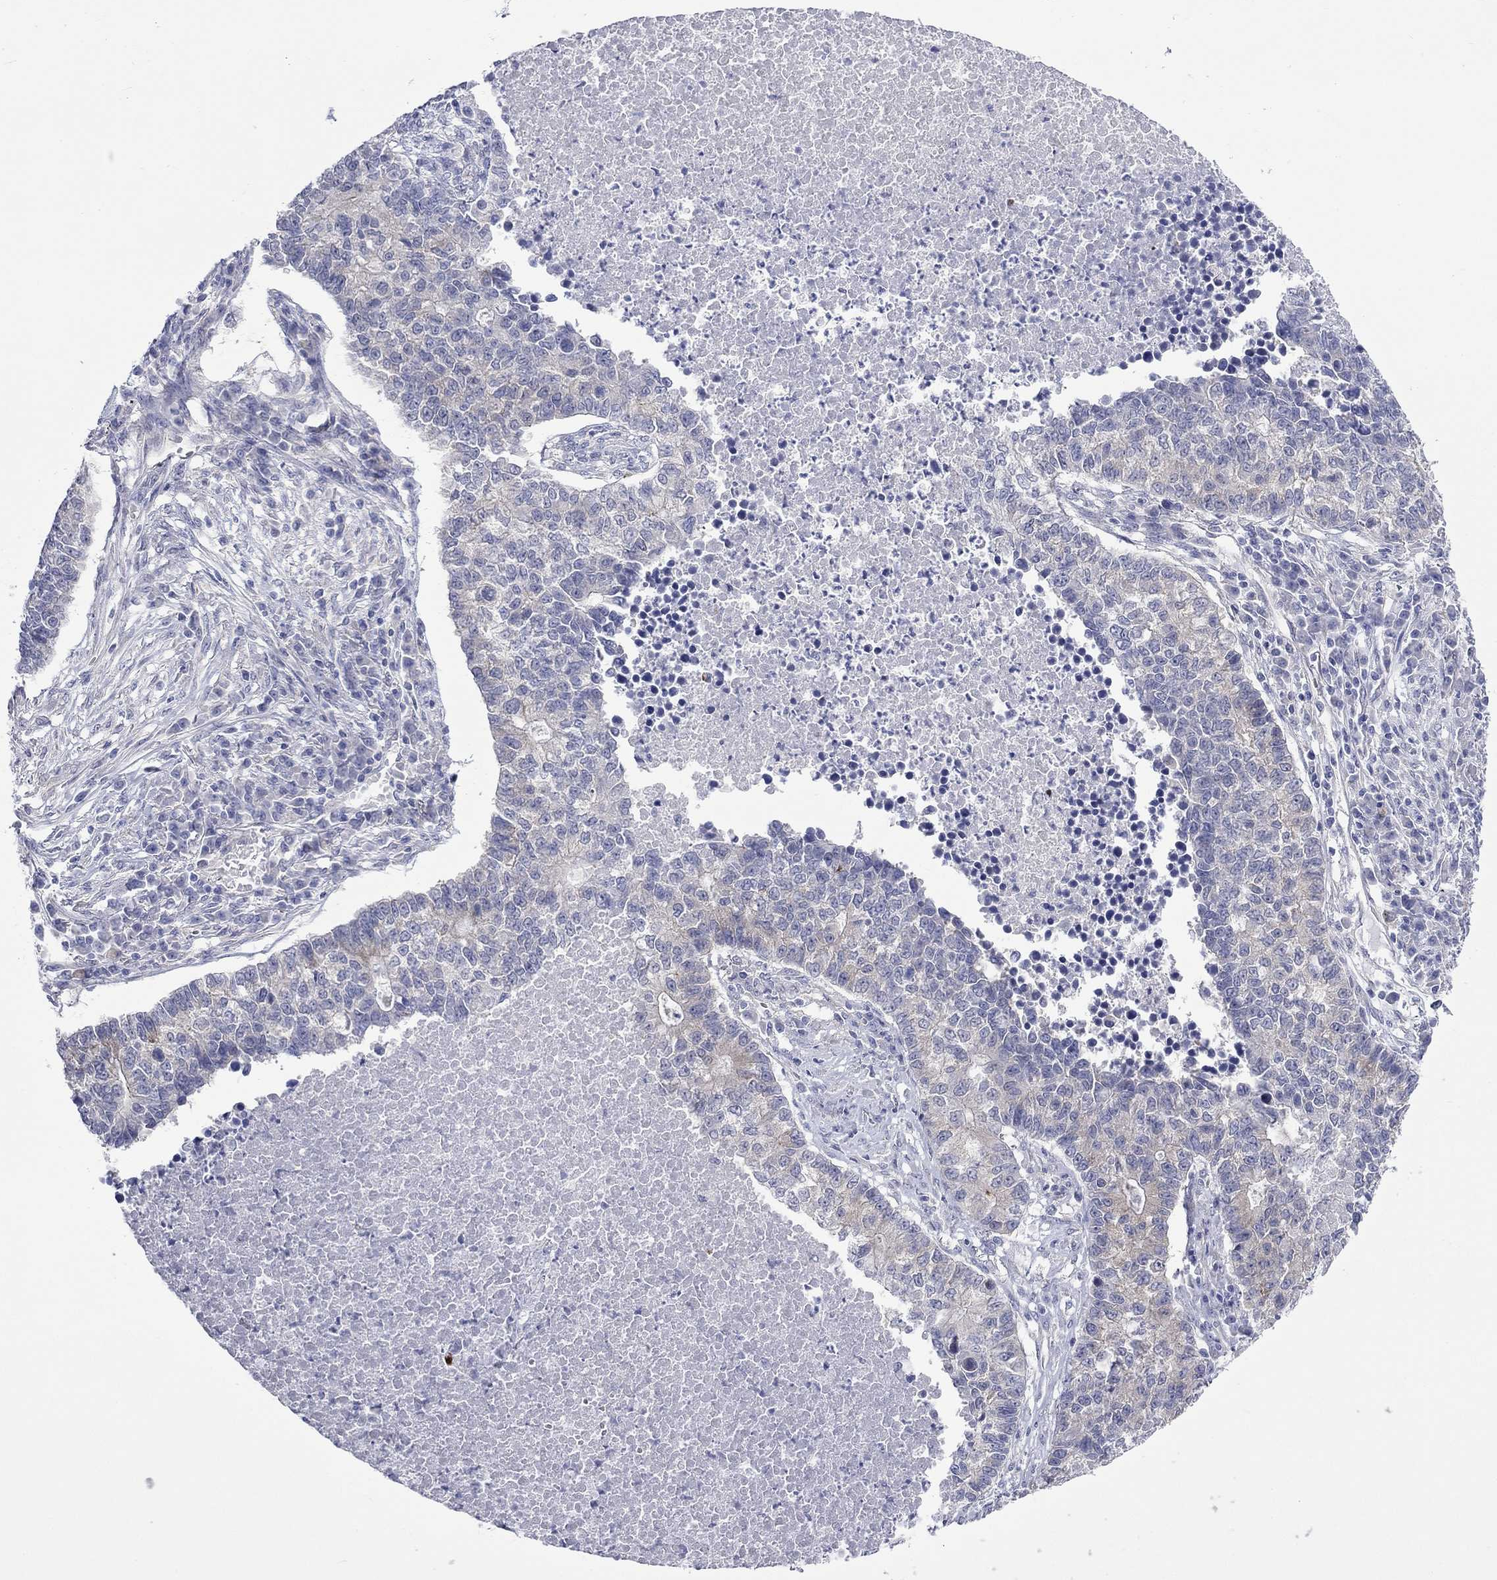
{"staining": {"intensity": "negative", "quantity": "none", "location": "none"}, "tissue": "lung cancer", "cell_type": "Tumor cells", "image_type": "cancer", "snomed": [{"axis": "morphology", "description": "Adenocarcinoma, NOS"}, {"axis": "topography", "description": "Lung"}], "caption": "Immunohistochemistry (IHC) micrograph of neoplastic tissue: lung adenocarcinoma stained with DAB demonstrates no significant protein staining in tumor cells.", "gene": "CERS1", "patient": {"sex": "male", "age": 57}}